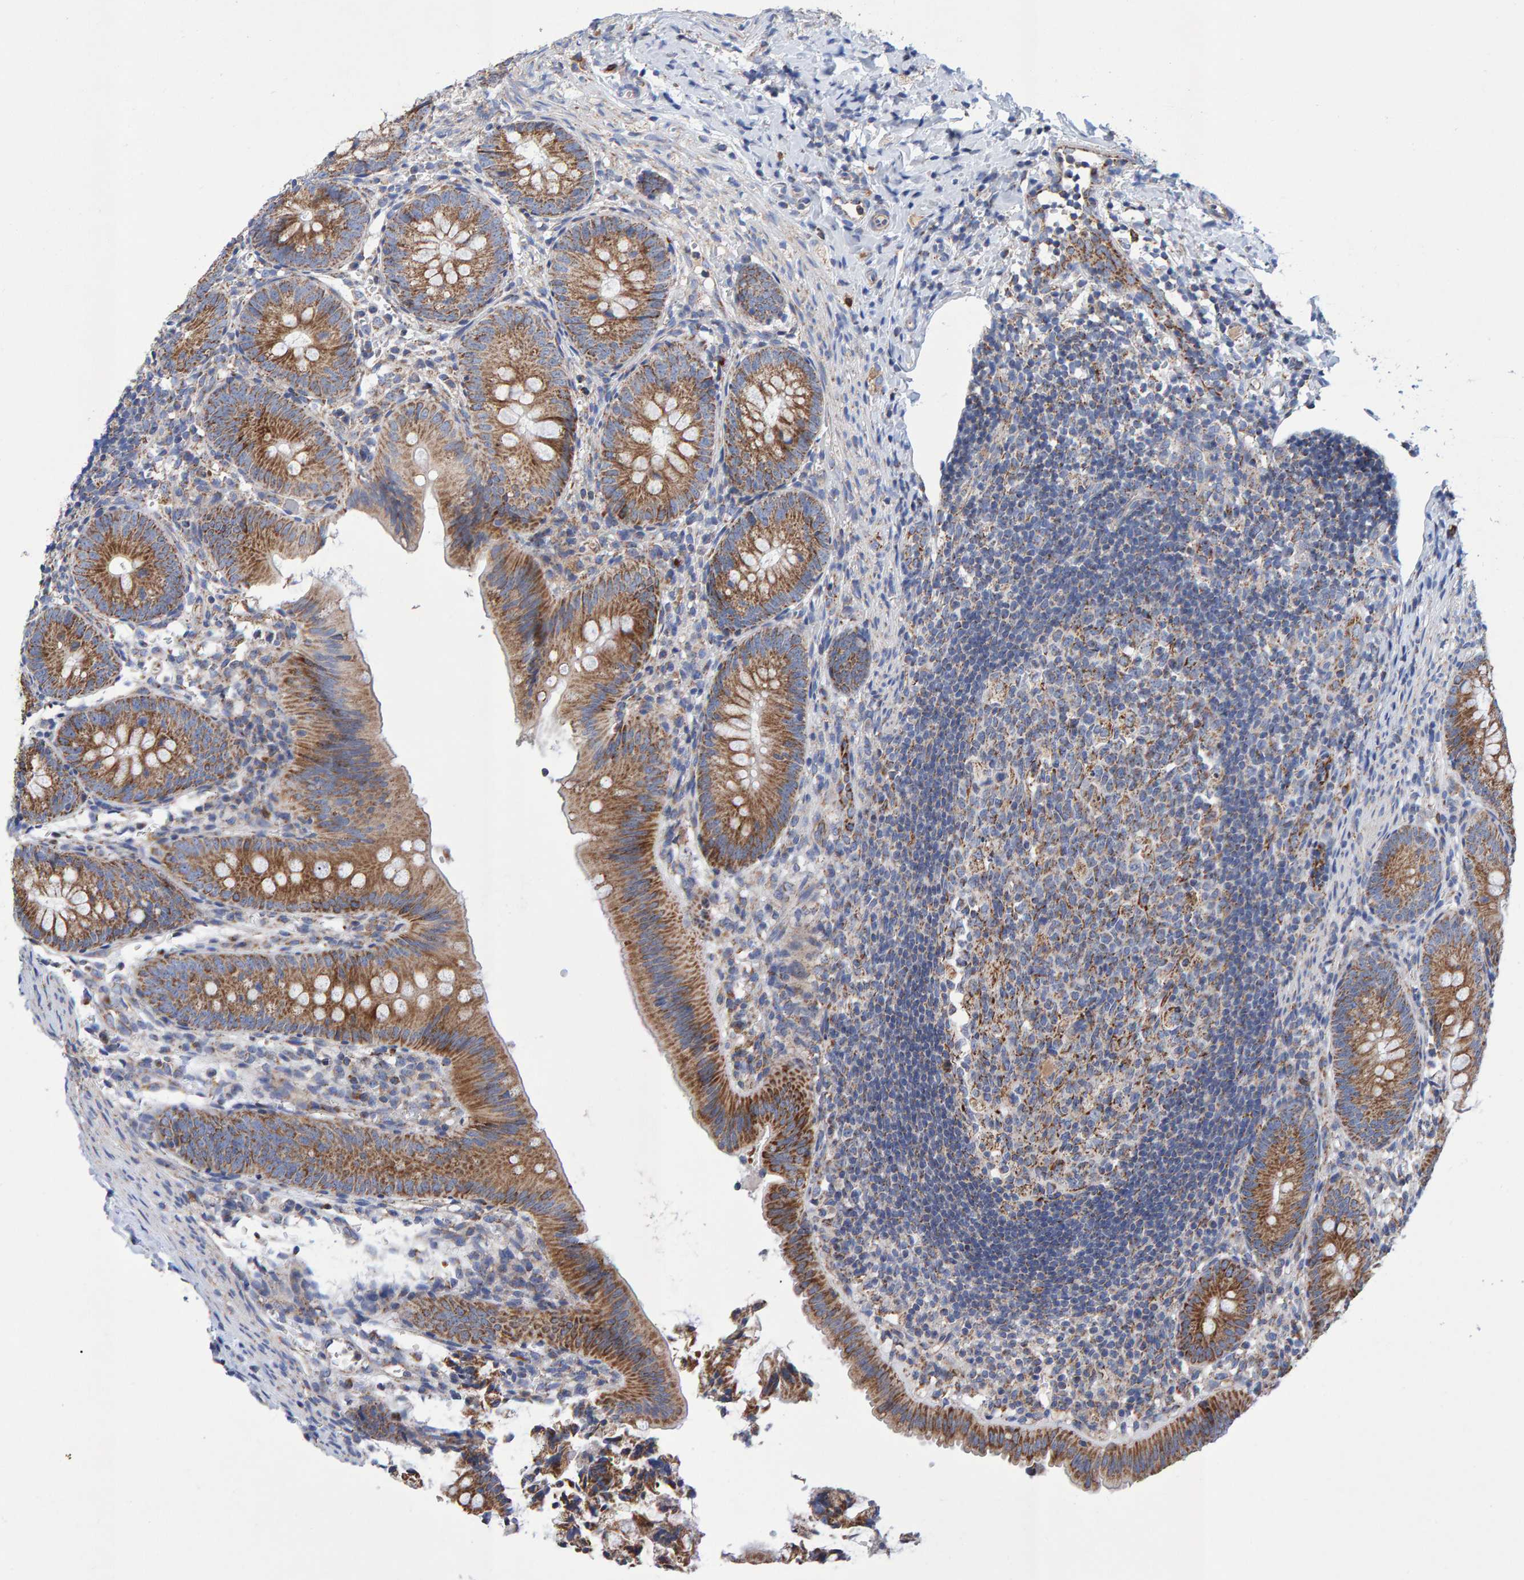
{"staining": {"intensity": "moderate", "quantity": ">75%", "location": "cytoplasmic/membranous"}, "tissue": "appendix", "cell_type": "Glandular cells", "image_type": "normal", "snomed": [{"axis": "morphology", "description": "Normal tissue, NOS"}, {"axis": "topography", "description": "Appendix"}], "caption": "Moderate cytoplasmic/membranous staining is present in about >75% of glandular cells in unremarkable appendix. (IHC, brightfield microscopy, high magnification).", "gene": "EFR3A", "patient": {"sex": "male", "age": 1}}